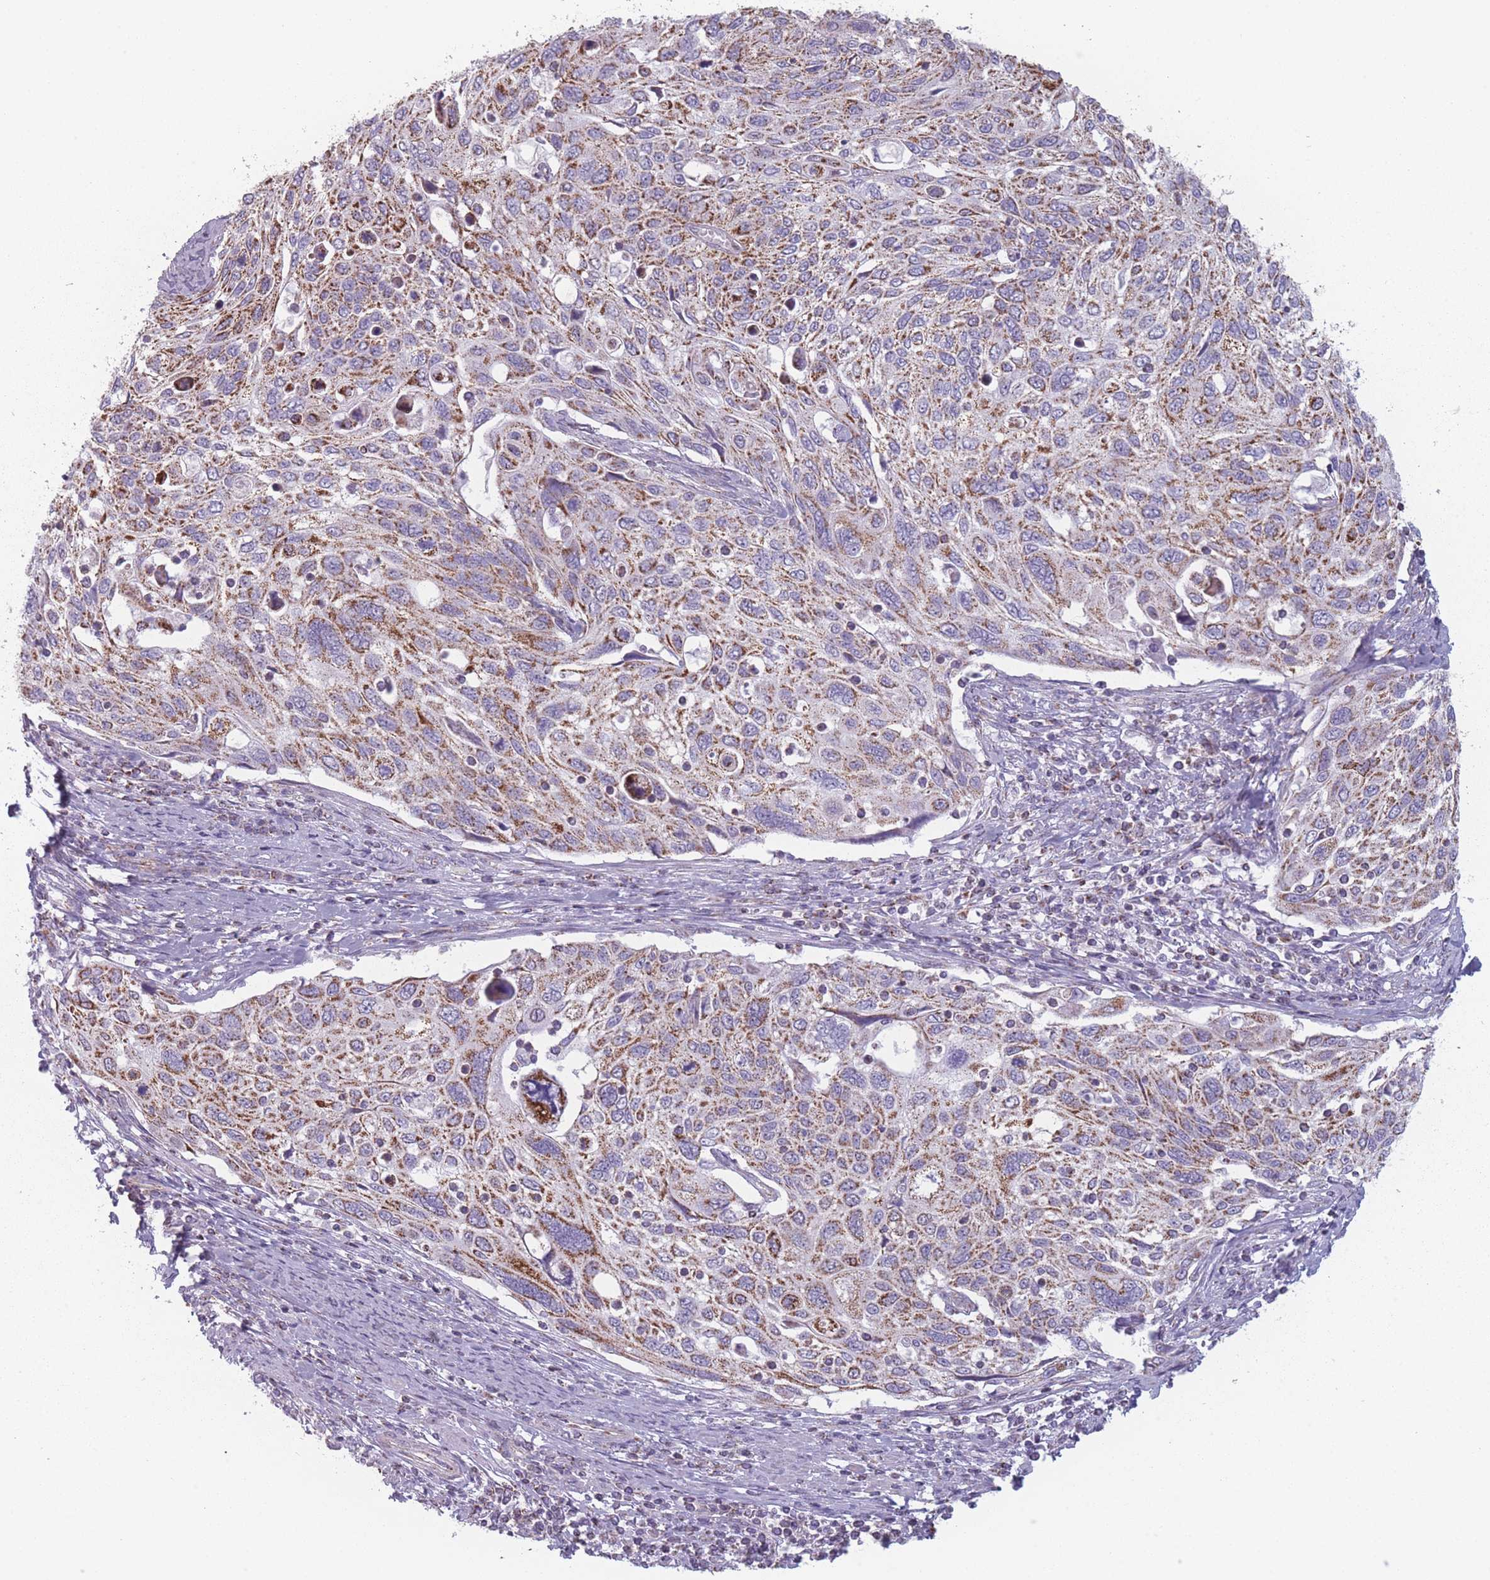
{"staining": {"intensity": "strong", "quantity": ">75%", "location": "cytoplasmic/membranous"}, "tissue": "cervical cancer", "cell_type": "Tumor cells", "image_type": "cancer", "snomed": [{"axis": "morphology", "description": "Squamous cell carcinoma, NOS"}, {"axis": "topography", "description": "Cervix"}], "caption": "The photomicrograph demonstrates immunohistochemical staining of cervical cancer. There is strong cytoplasmic/membranous positivity is present in approximately >75% of tumor cells.", "gene": "DCHS1", "patient": {"sex": "female", "age": 70}}